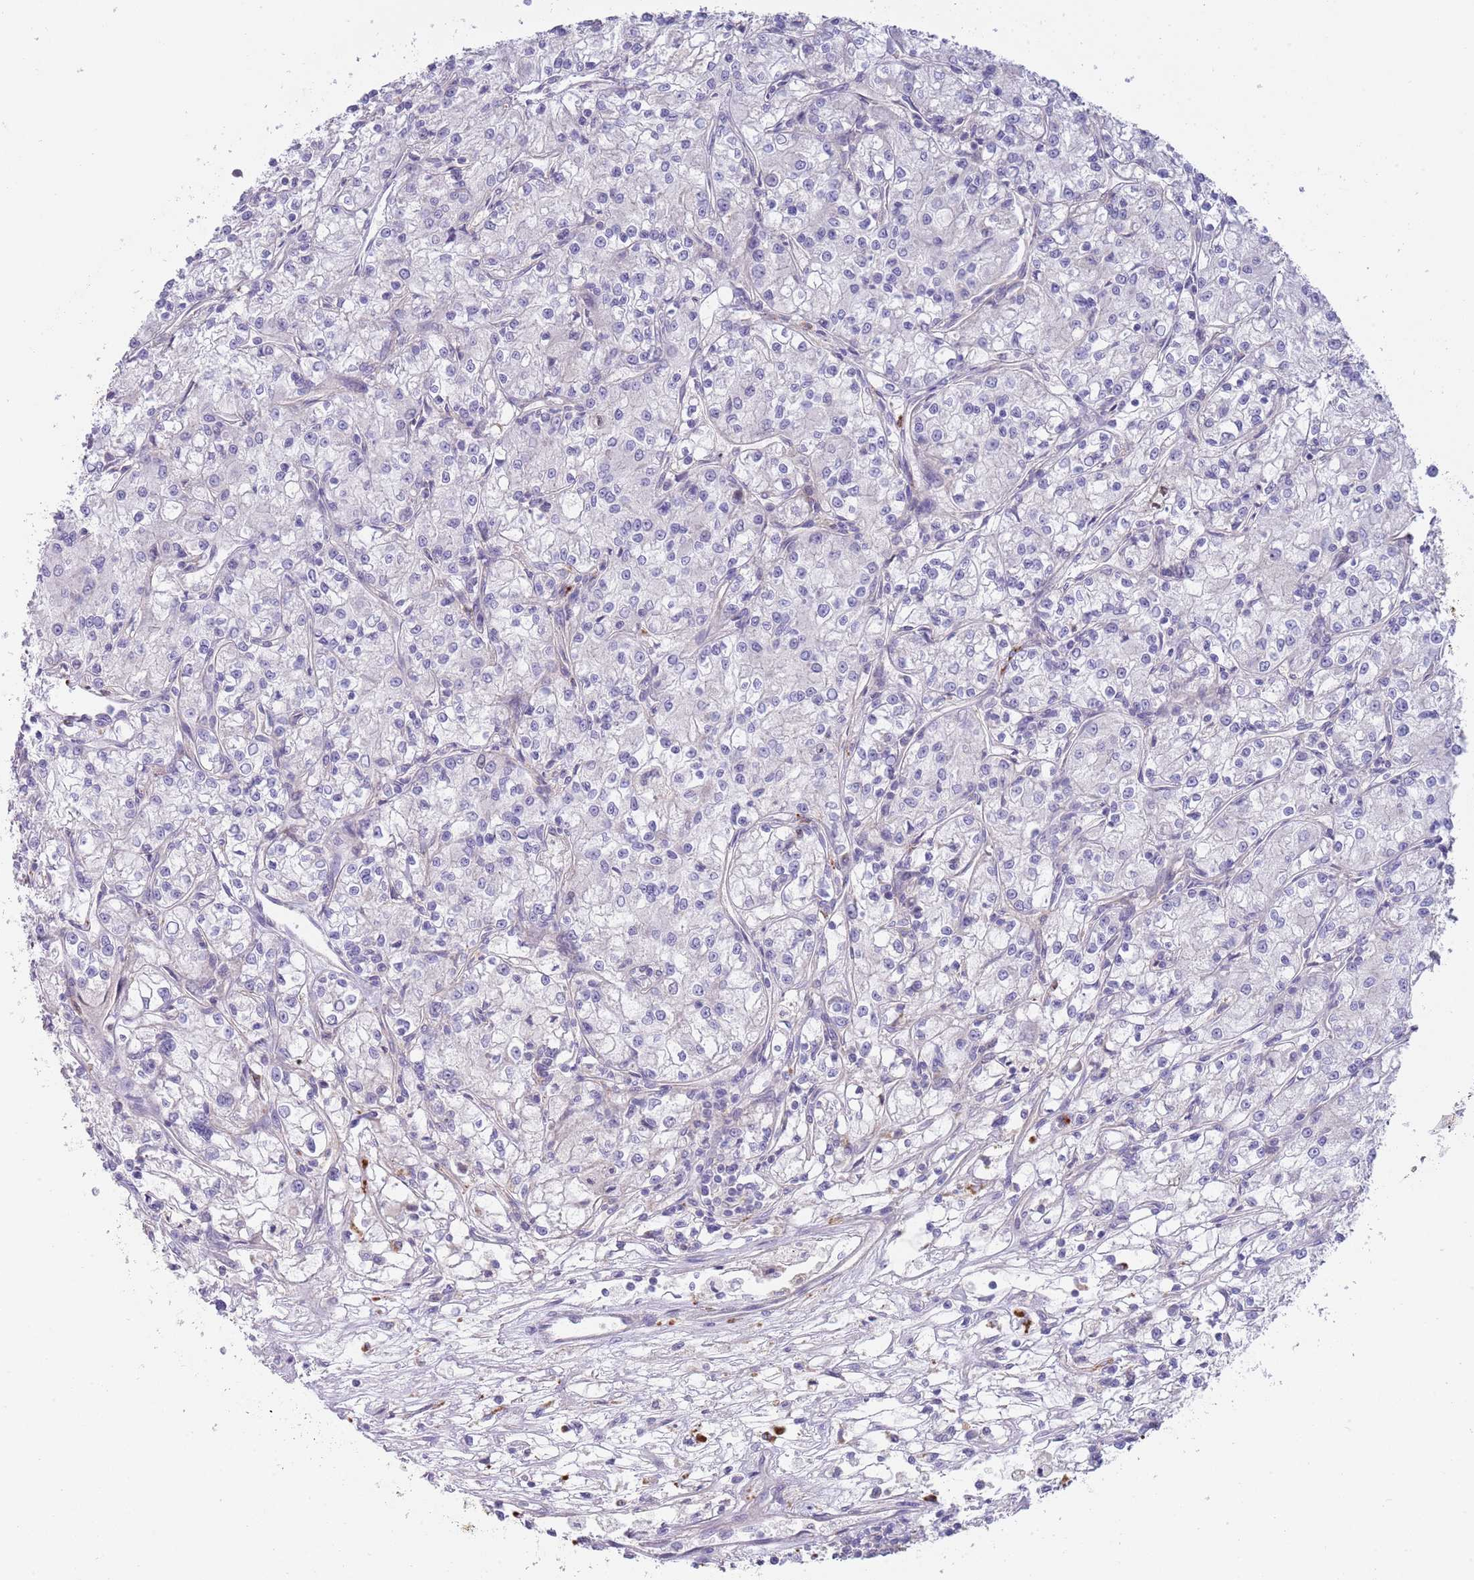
{"staining": {"intensity": "negative", "quantity": "none", "location": "none"}, "tissue": "renal cancer", "cell_type": "Tumor cells", "image_type": "cancer", "snomed": [{"axis": "morphology", "description": "Adenocarcinoma, NOS"}, {"axis": "topography", "description": "Kidney"}], "caption": "Tumor cells are negative for brown protein staining in adenocarcinoma (renal).", "gene": "PIMREG", "patient": {"sex": "female", "age": 59}}